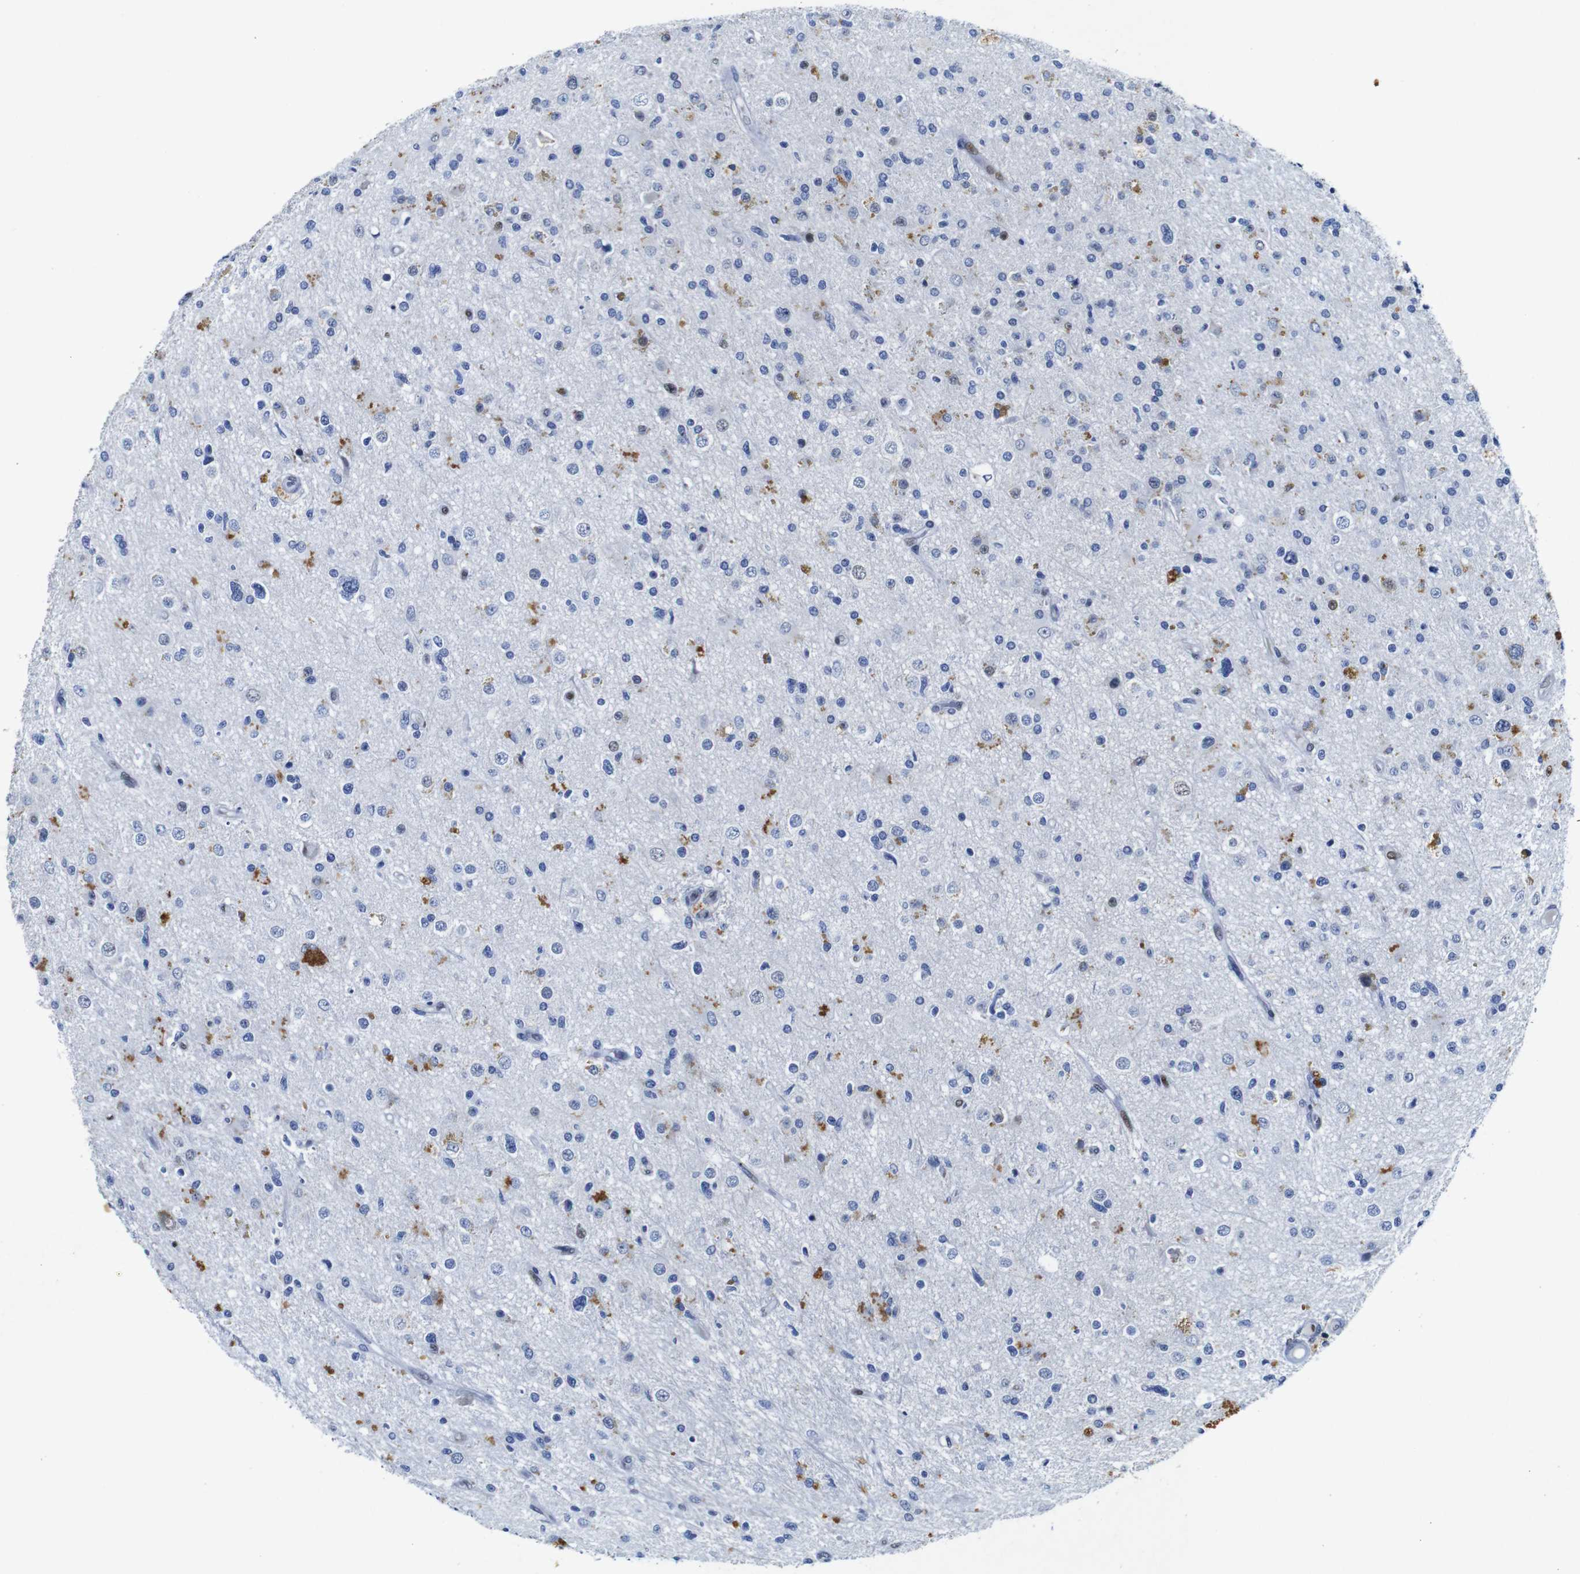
{"staining": {"intensity": "negative", "quantity": "none", "location": "none"}, "tissue": "glioma", "cell_type": "Tumor cells", "image_type": "cancer", "snomed": [{"axis": "morphology", "description": "Glioma, malignant, High grade"}, {"axis": "topography", "description": "Brain"}], "caption": "Immunohistochemical staining of glioma reveals no significant positivity in tumor cells.", "gene": "FOSL2", "patient": {"sex": "male", "age": 33}}